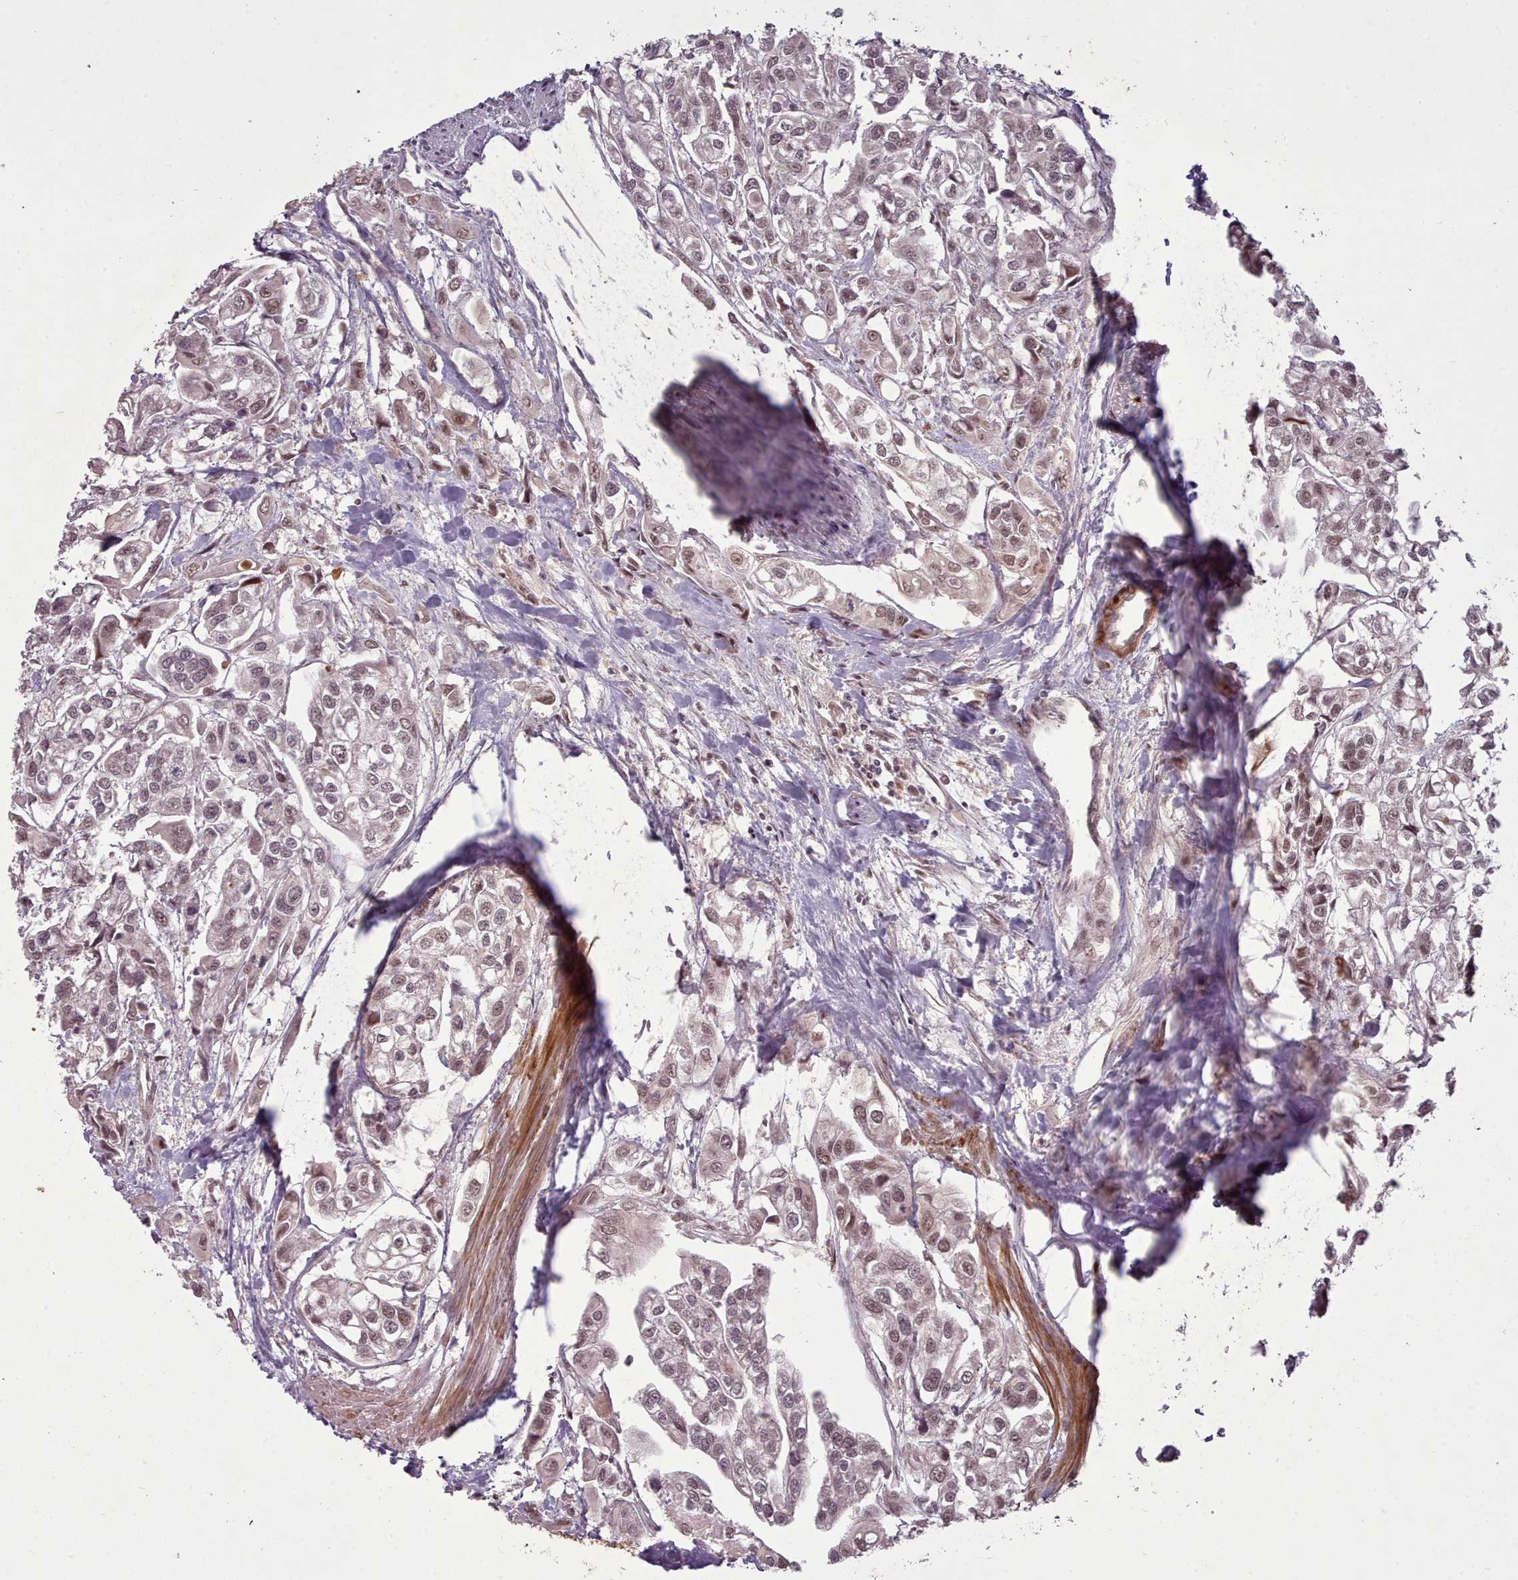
{"staining": {"intensity": "moderate", "quantity": "25%-75%", "location": "nuclear"}, "tissue": "urothelial cancer", "cell_type": "Tumor cells", "image_type": "cancer", "snomed": [{"axis": "morphology", "description": "Urothelial carcinoma, High grade"}, {"axis": "topography", "description": "Urinary bladder"}], "caption": "Urothelial cancer stained with immunohistochemistry demonstrates moderate nuclear staining in approximately 25%-75% of tumor cells.", "gene": "CDC6", "patient": {"sex": "male", "age": 67}}